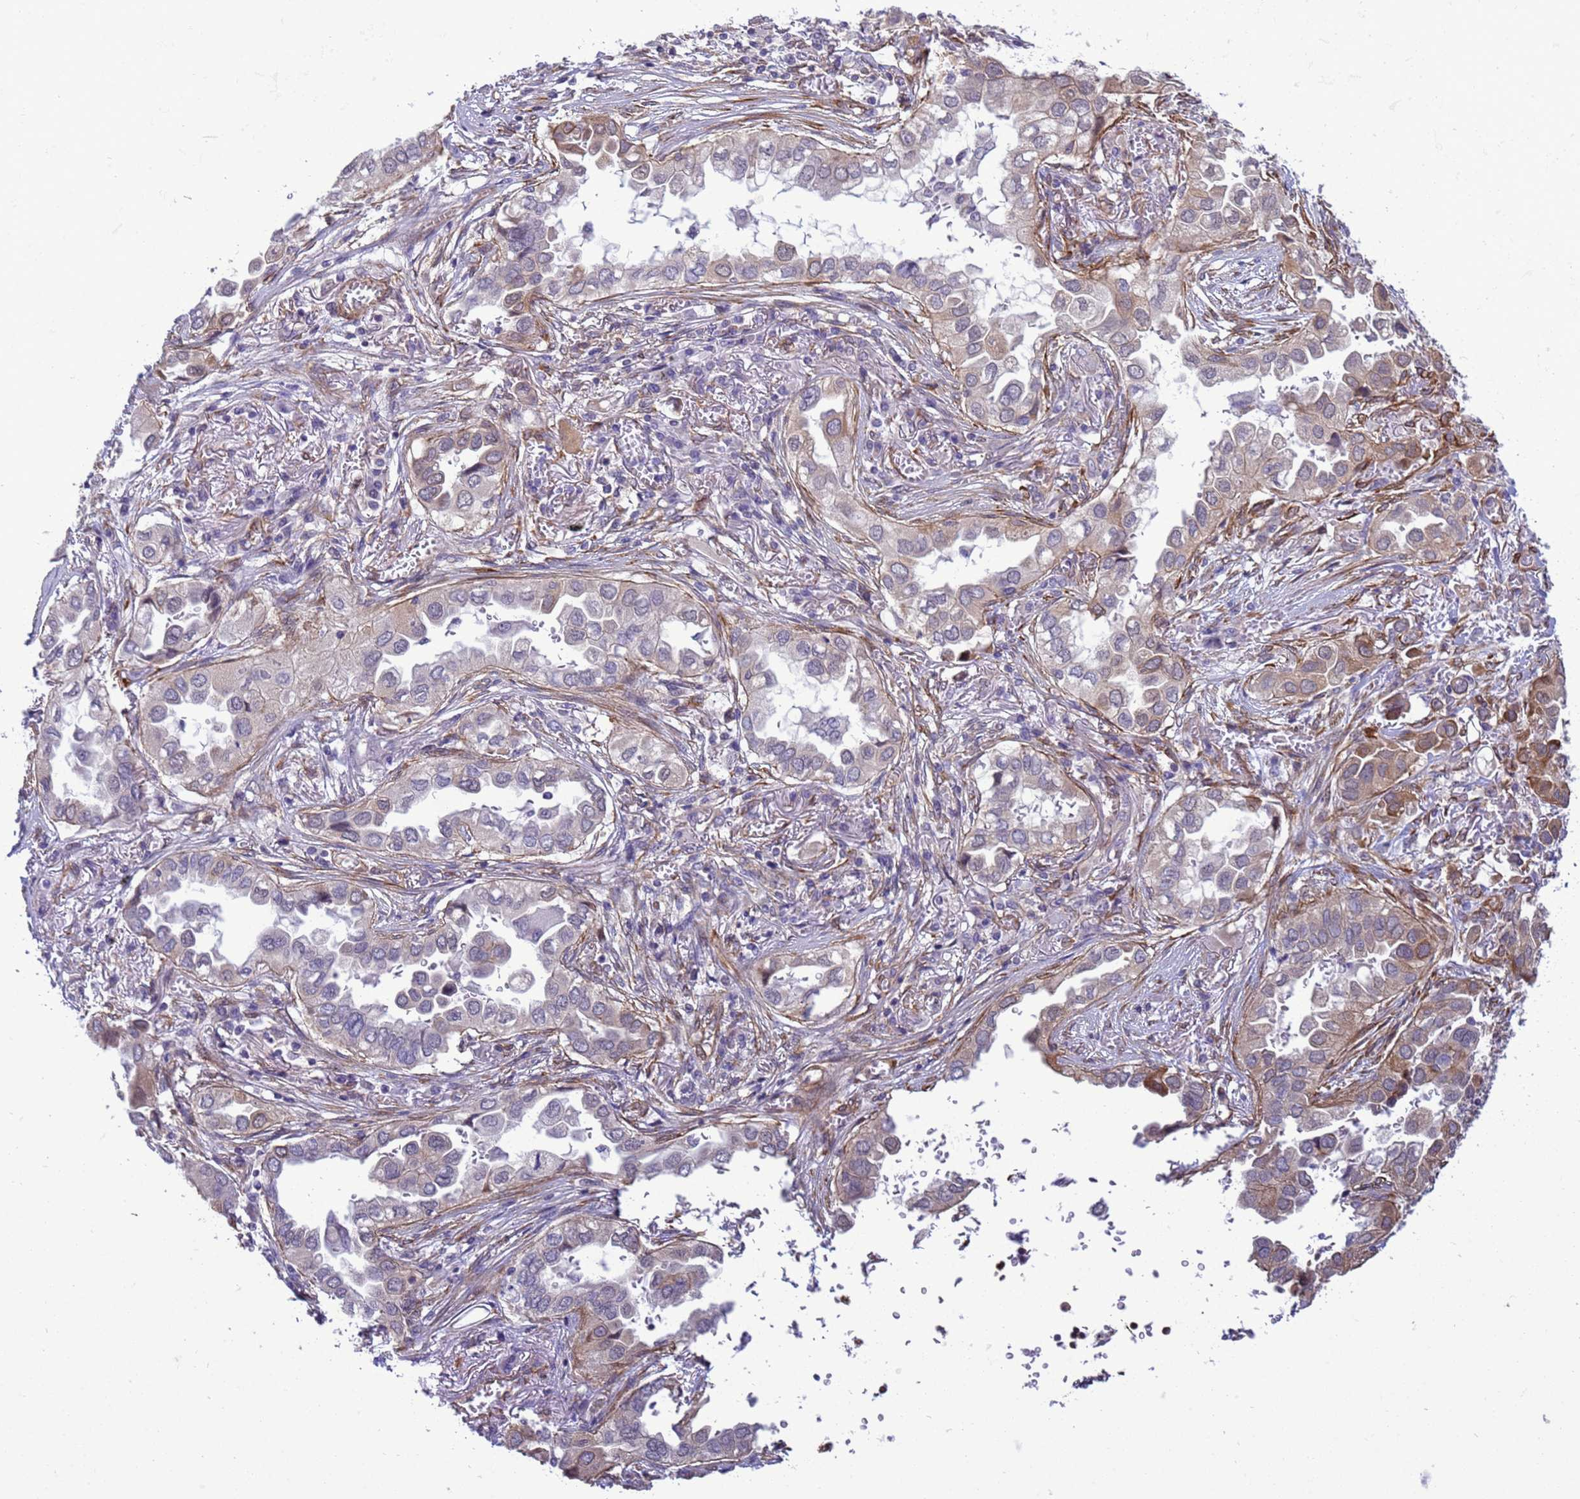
{"staining": {"intensity": "moderate", "quantity": "<25%", "location": "cytoplasmic/membranous"}, "tissue": "lung cancer", "cell_type": "Tumor cells", "image_type": "cancer", "snomed": [{"axis": "morphology", "description": "Adenocarcinoma, NOS"}, {"axis": "topography", "description": "Lung"}], "caption": "Immunohistochemical staining of human lung cancer exhibits low levels of moderate cytoplasmic/membranous protein positivity in about <25% of tumor cells.", "gene": "ITGB4", "patient": {"sex": "female", "age": 76}}